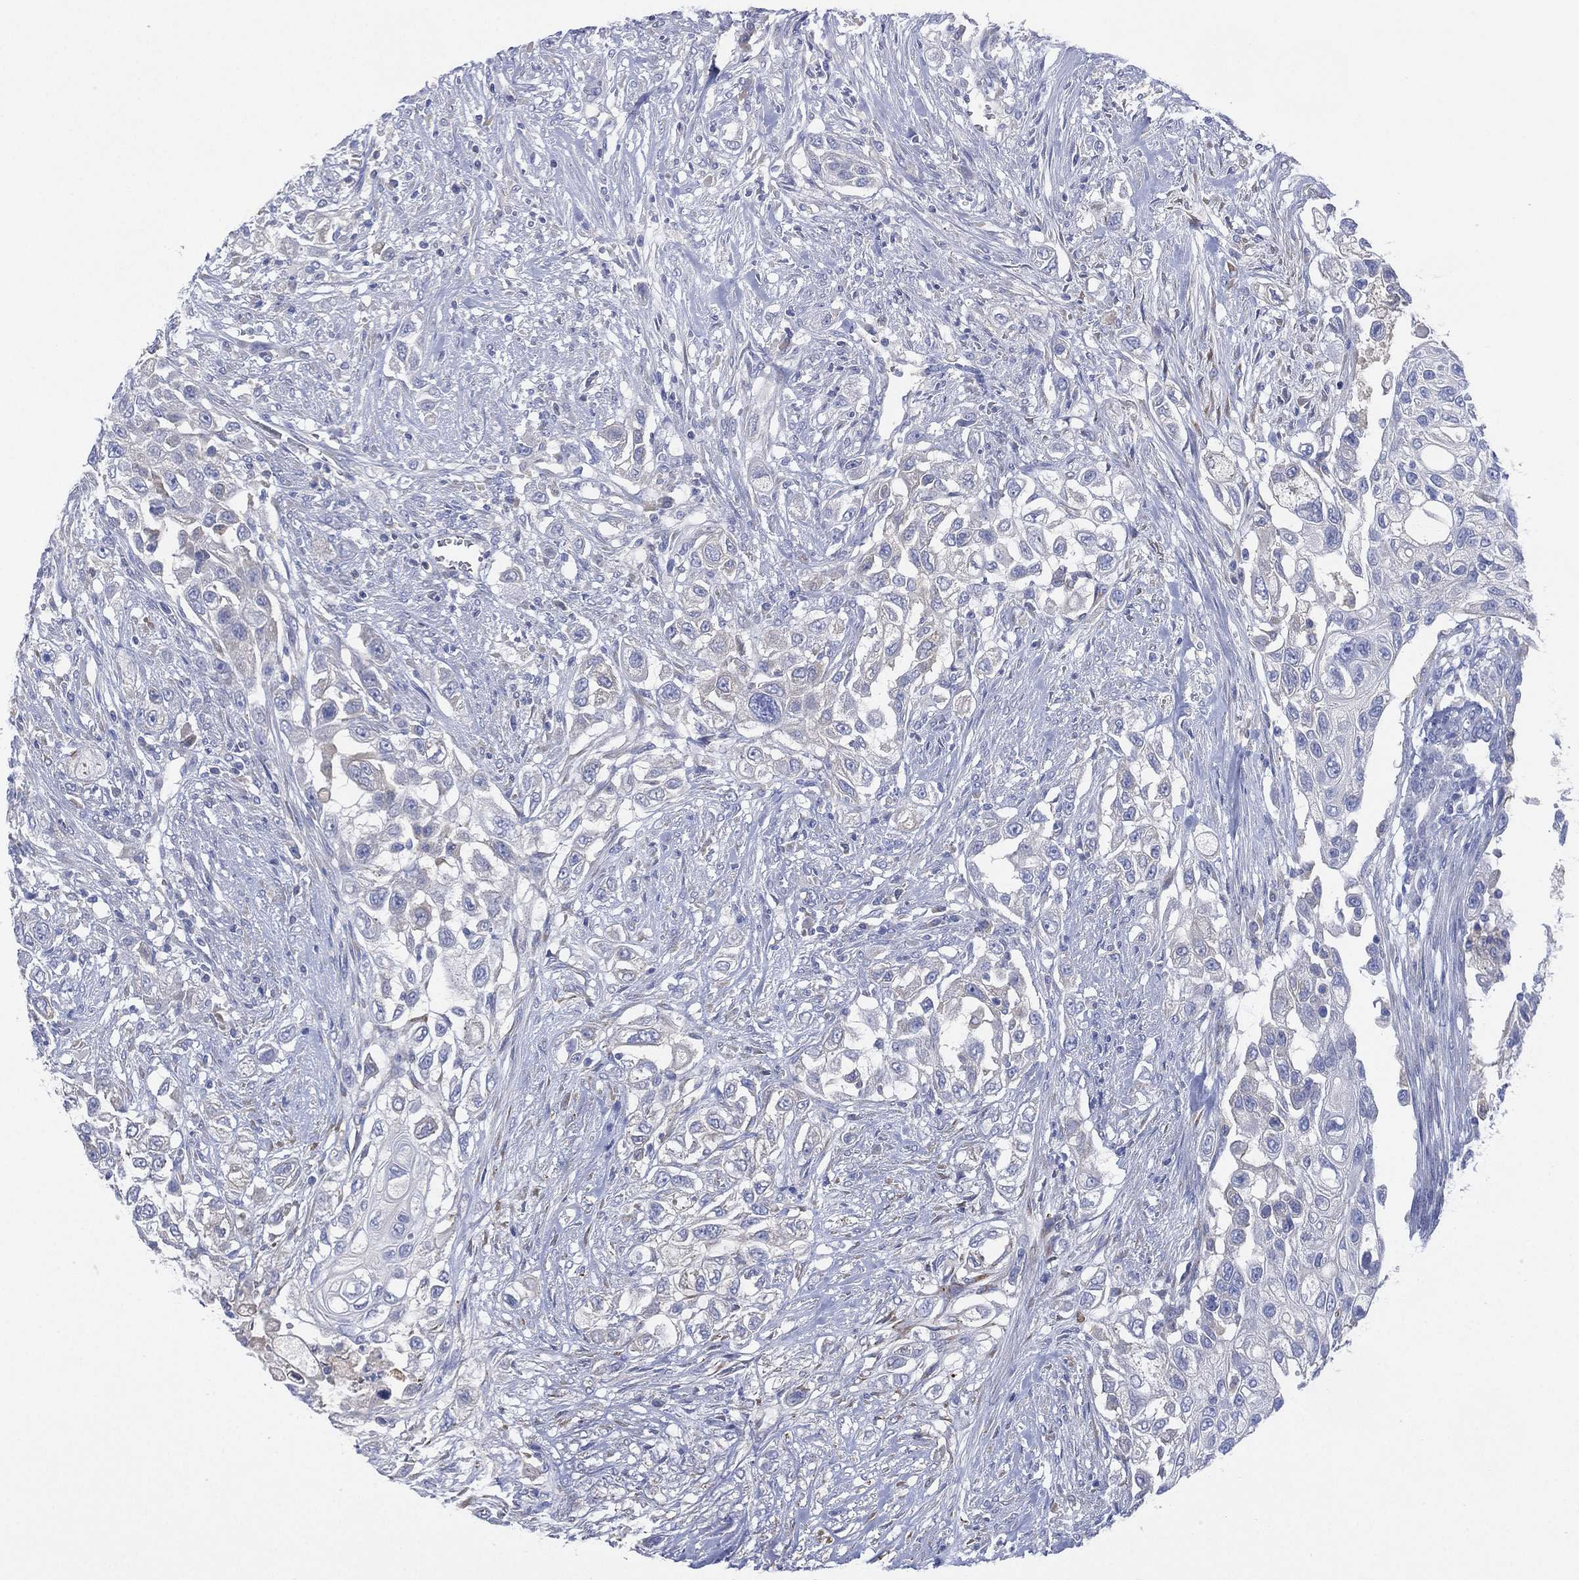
{"staining": {"intensity": "negative", "quantity": "none", "location": "none"}, "tissue": "urothelial cancer", "cell_type": "Tumor cells", "image_type": "cancer", "snomed": [{"axis": "morphology", "description": "Urothelial carcinoma, High grade"}, {"axis": "topography", "description": "Urinary bladder"}], "caption": "DAB immunohistochemical staining of human high-grade urothelial carcinoma reveals no significant staining in tumor cells.", "gene": "CYP2D6", "patient": {"sex": "female", "age": 56}}